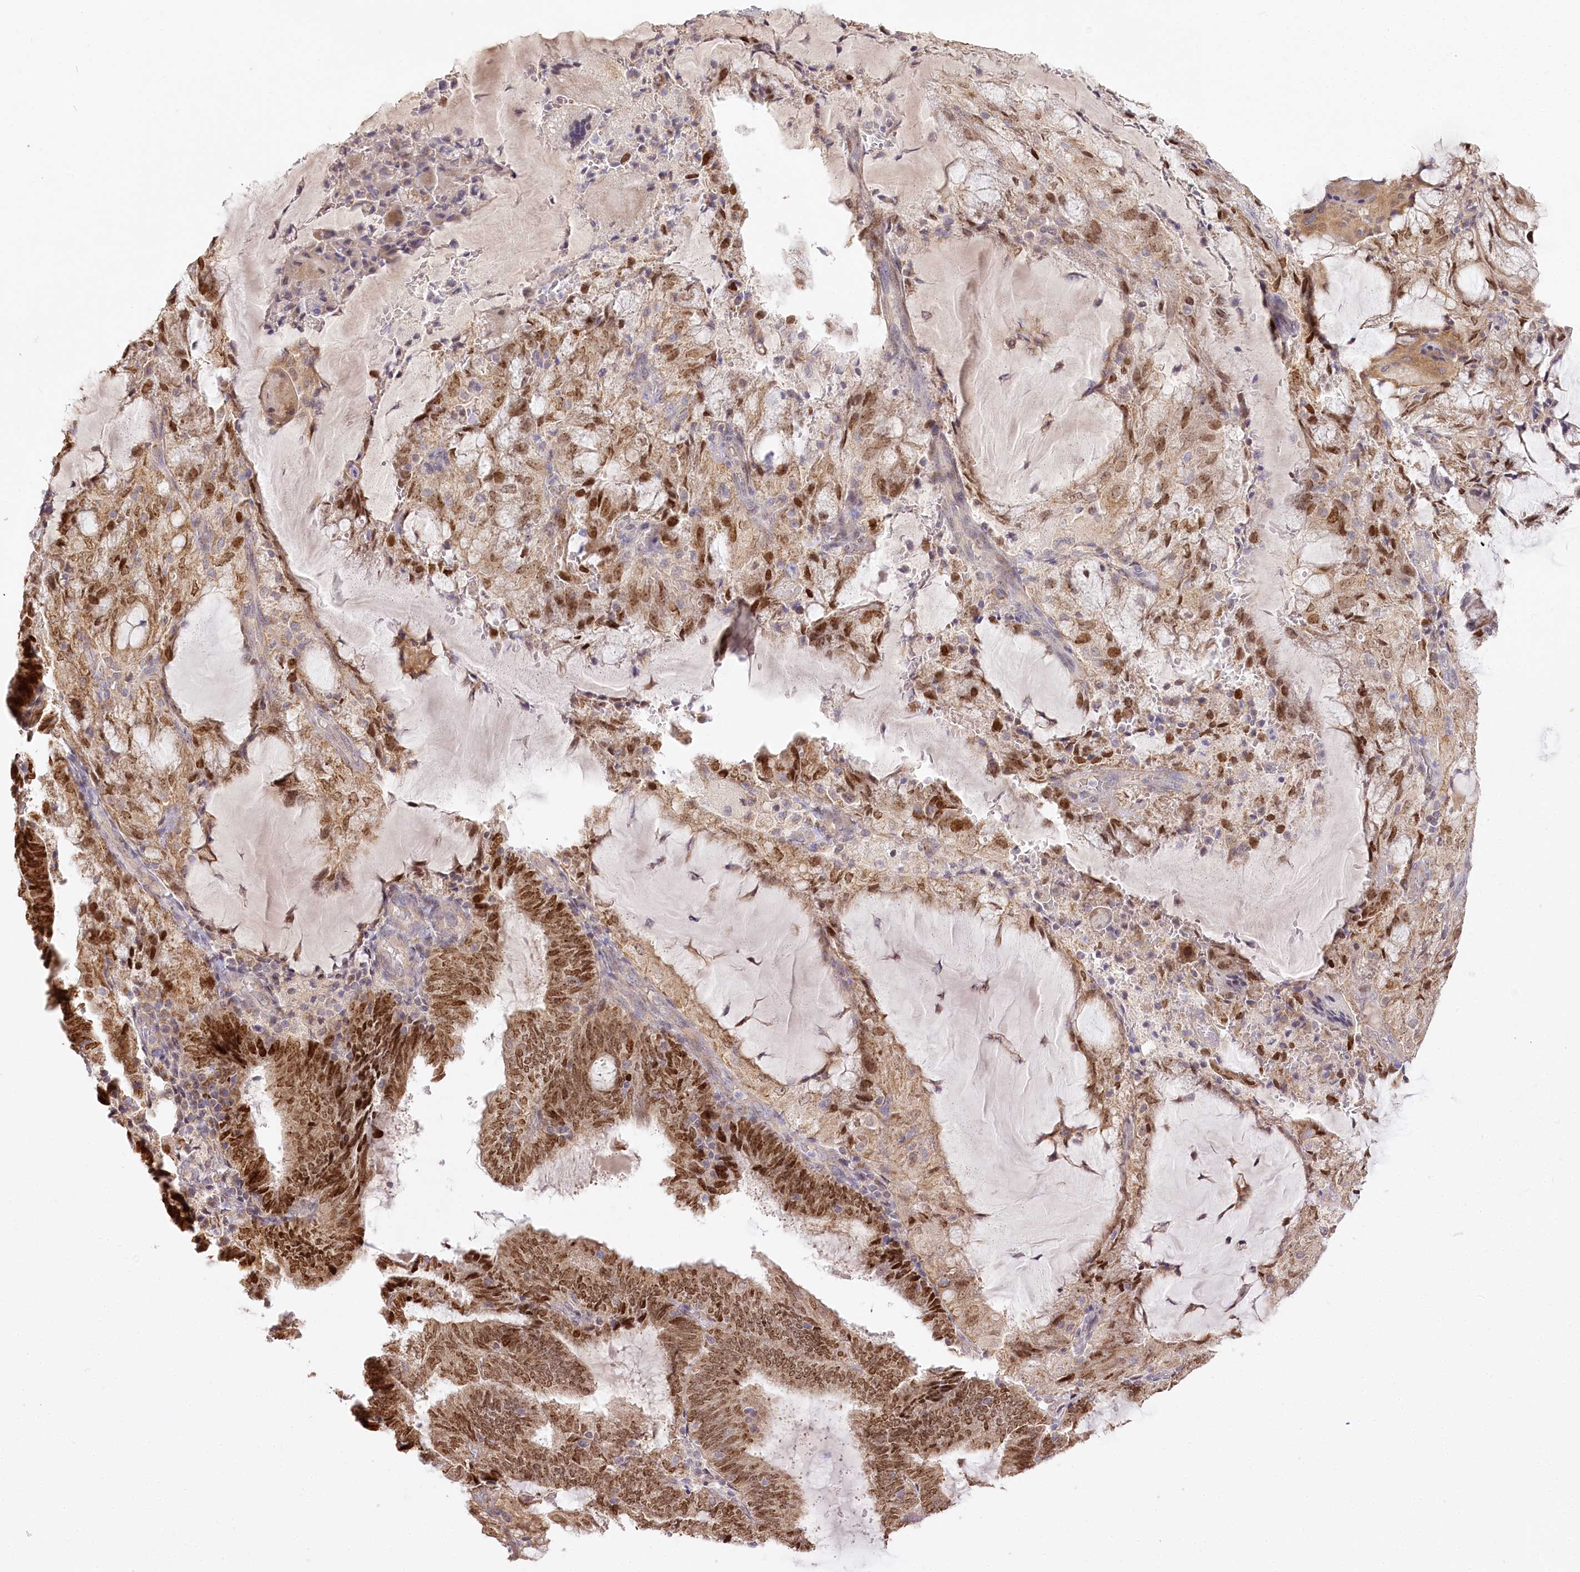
{"staining": {"intensity": "moderate", "quantity": ">75%", "location": "cytoplasmic/membranous,nuclear"}, "tissue": "endometrial cancer", "cell_type": "Tumor cells", "image_type": "cancer", "snomed": [{"axis": "morphology", "description": "Adenocarcinoma, NOS"}, {"axis": "topography", "description": "Endometrium"}], "caption": "Moderate cytoplasmic/membranous and nuclear expression for a protein is seen in approximately >75% of tumor cells of endometrial cancer using IHC.", "gene": "ZNF226", "patient": {"sex": "female", "age": 81}}